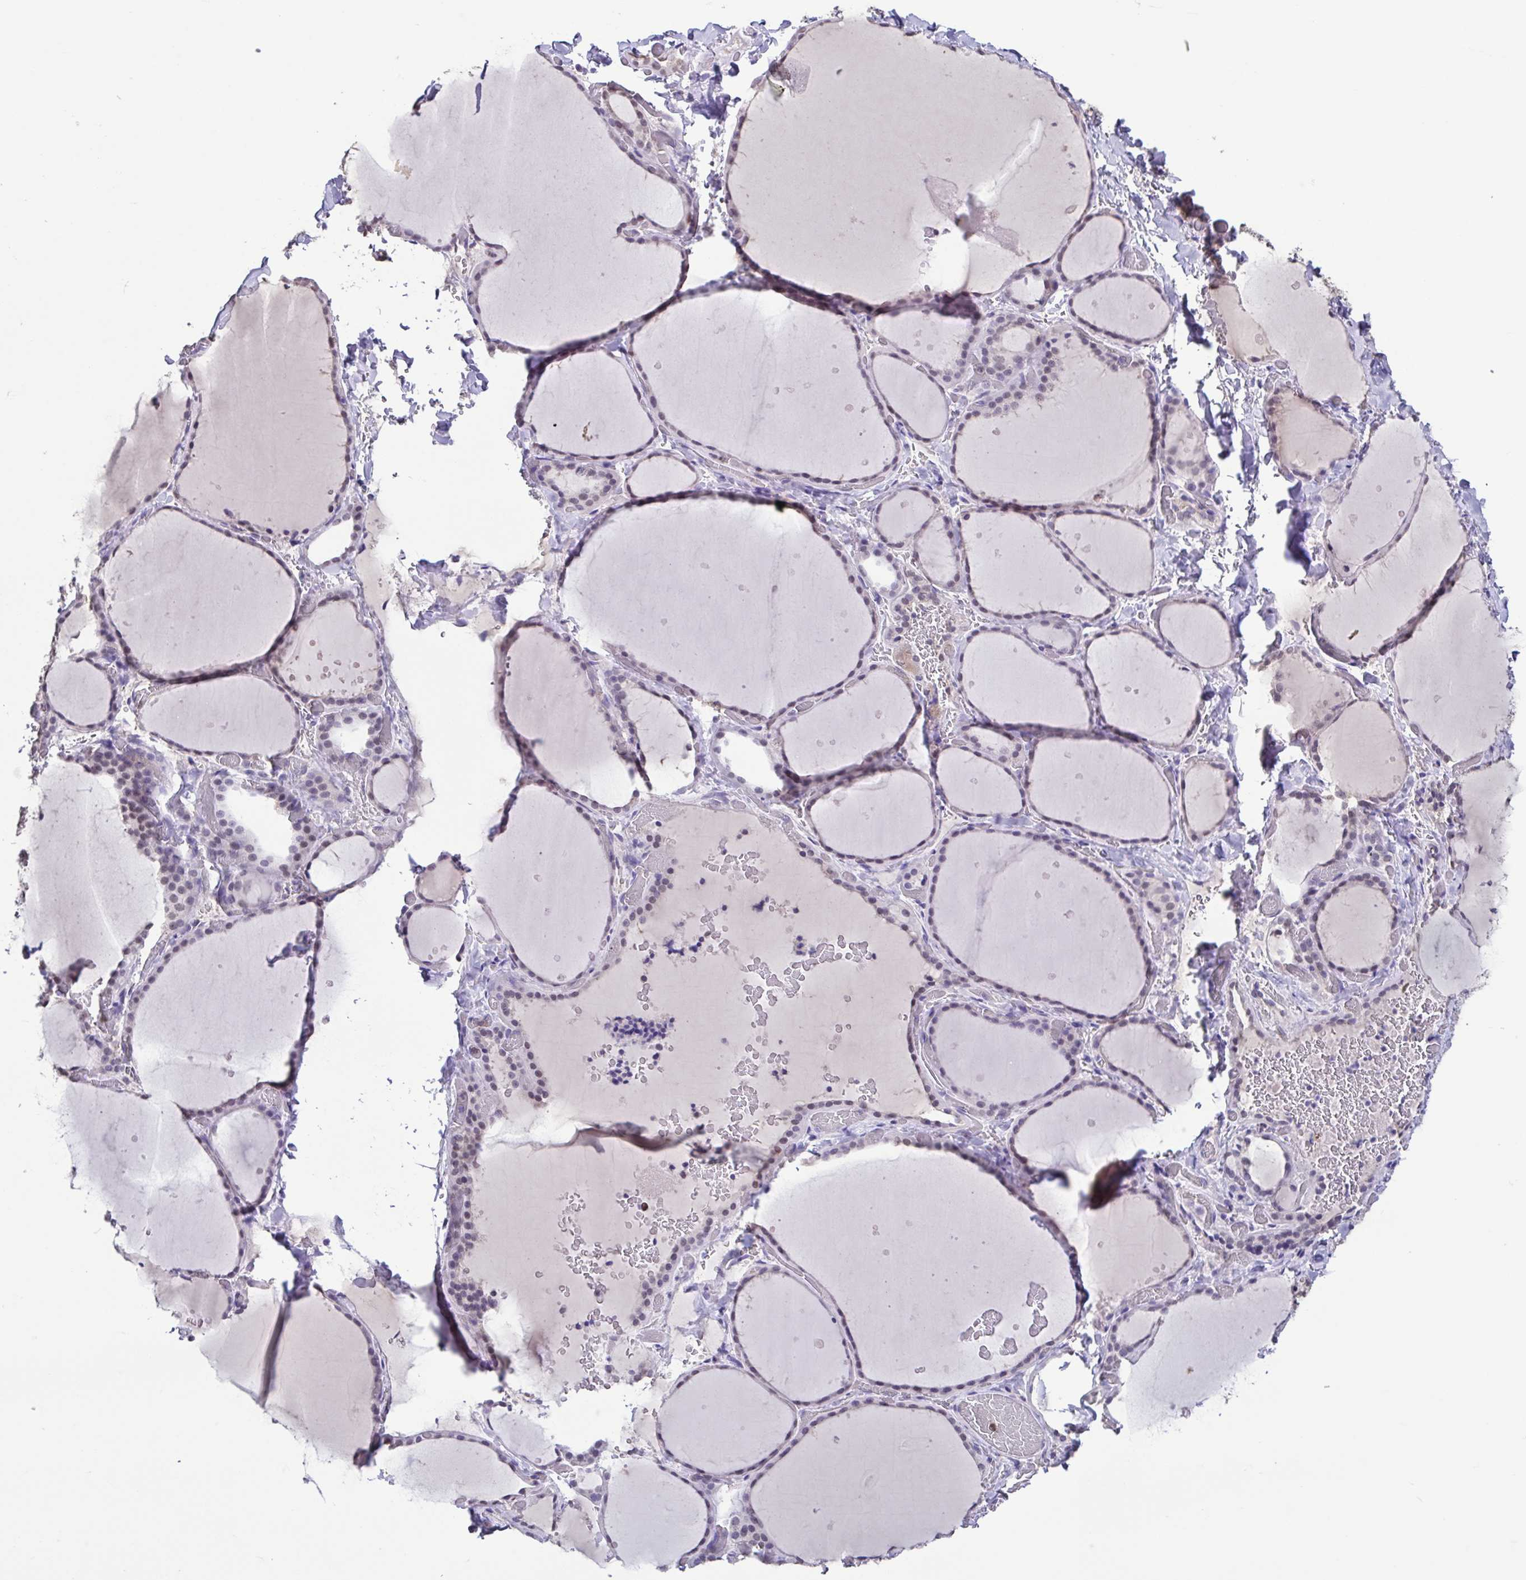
{"staining": {"intensity": "weak", "quantity": "25%-75%", "location": "nuclear"}, "tissue": "thyroid gland", "cell_type": "Glandular cells", "image_type": "normal", "snomed": [{"axis": "morphology", "description": "Normal tissue, NOS"}, {"axis": "topography", "description": "Thyroid gland"}], "caption": "A low amount of weak nuclear positivity is appreciated in about 25%-75% of glandular cells in normal thyroid gland. (DAB (3,3'-diaminobenzidine) IHC with brightfield microscopy, high magnification).", "gene": "ACTRT3", "patient": {"sex": "female", "age": 36}}